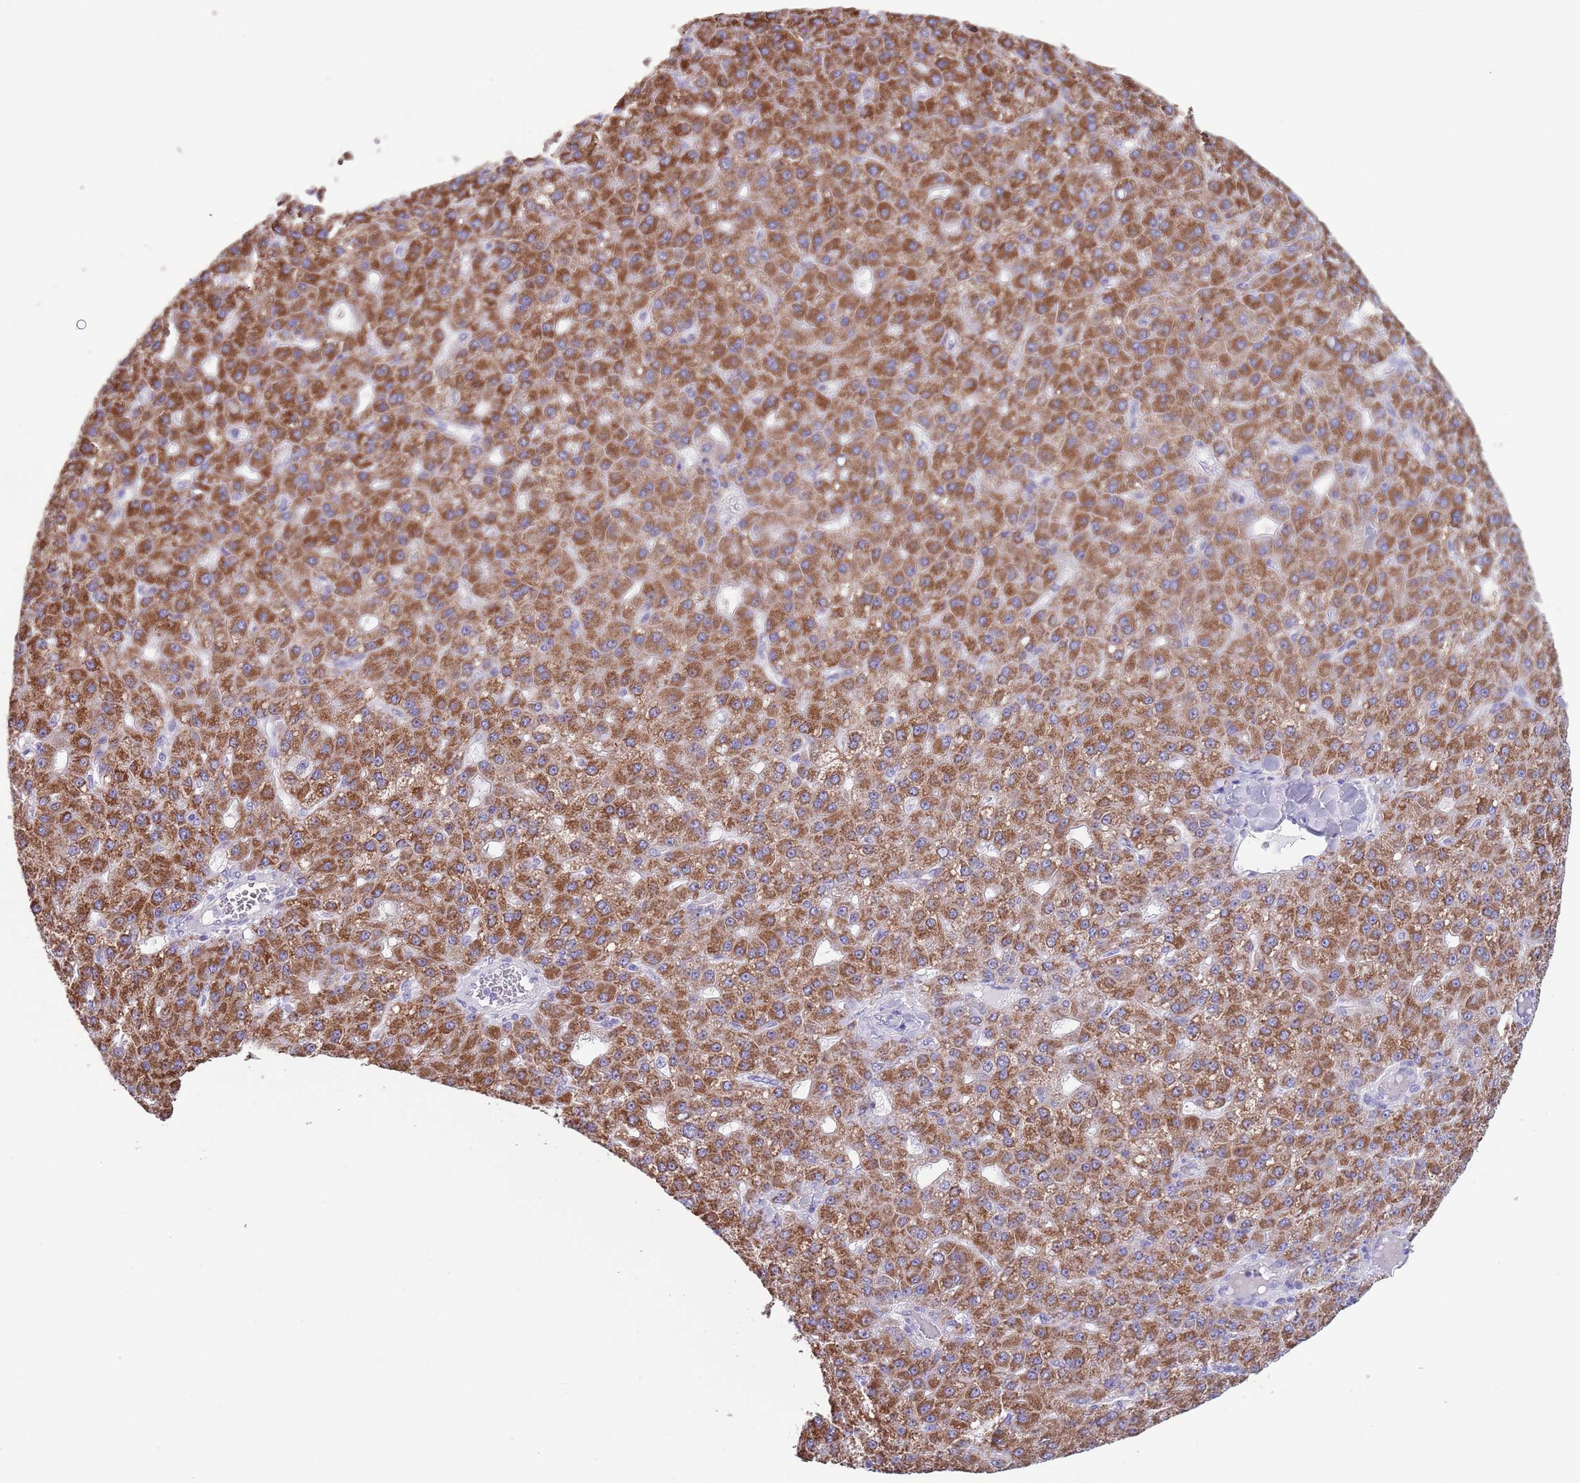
{"staining": {"intensity": "strong", "quantity": ">75%", "location": "cytoplasmic/membranous"}, "tissue": "liver cancer", "cell_type": "Tumor cells", "image_type": "cancer", "snomed": [{"axis": "morphology", "description": "Carcinoma, Hepatocellular, NOS"}, {"axis": "topography", "description": "Liver"}], "caption": "IHC histopathology image of liver cancer stained for a protein (brown), which demonstrates high levels of strong cytoplasmic/membranous positivity in about >75% of tumor cells.", "gene": "SPIRE2", "patient": {"sex": "male", "age": 67}}